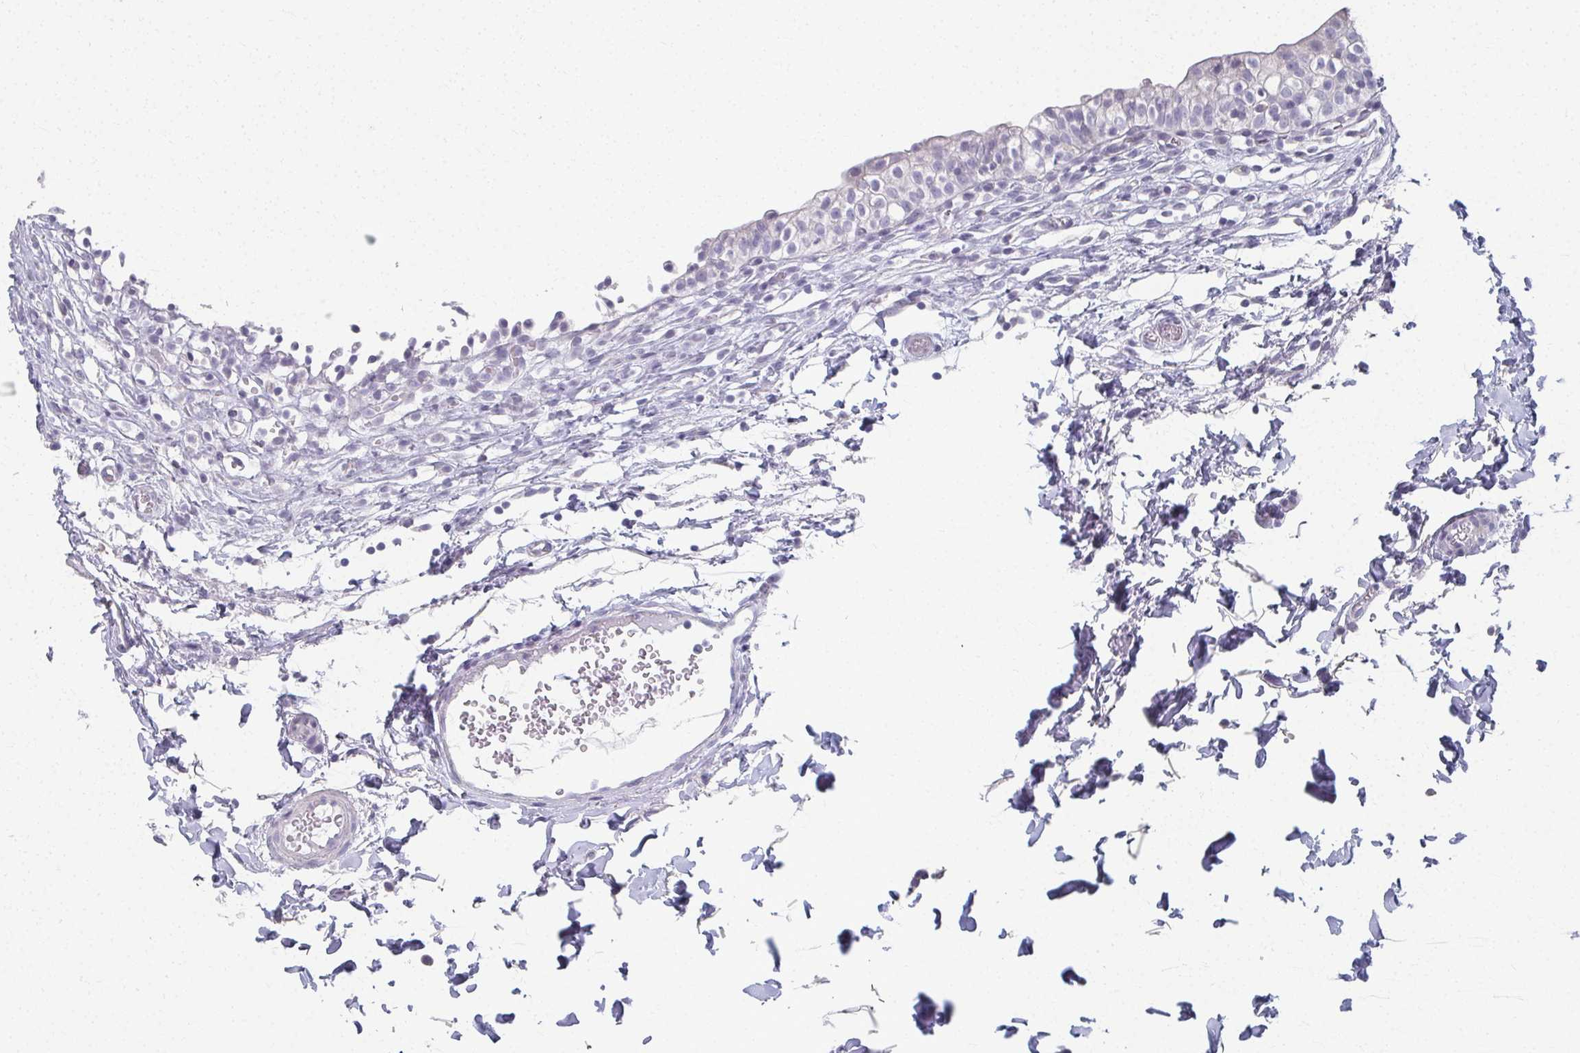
{"staining": {"intensity": "negative", "quantity": "none", "location": "none"}, "tissue": "urinary bladder", "cell_type": "Urothelial cells", "image_type": "normal", "snomed": [{"axis": "morphology", "description": "Normal tissue, NOS"}, {"axis": "topography", "description": "Urinary bladder"}, {"axis": "topography", "description": "Peripheral nerve tissue"}], "caption": "Urothelial cells show no significant expression in benign urinary bladder. The staining was performed using DAB to visualize the protein expression in brown, while the nuclei were stained in blue with hematoxylin (Magnification: 20x).", "gene": "CAMKV", "patient": {"sex": "male", "age": 55}}